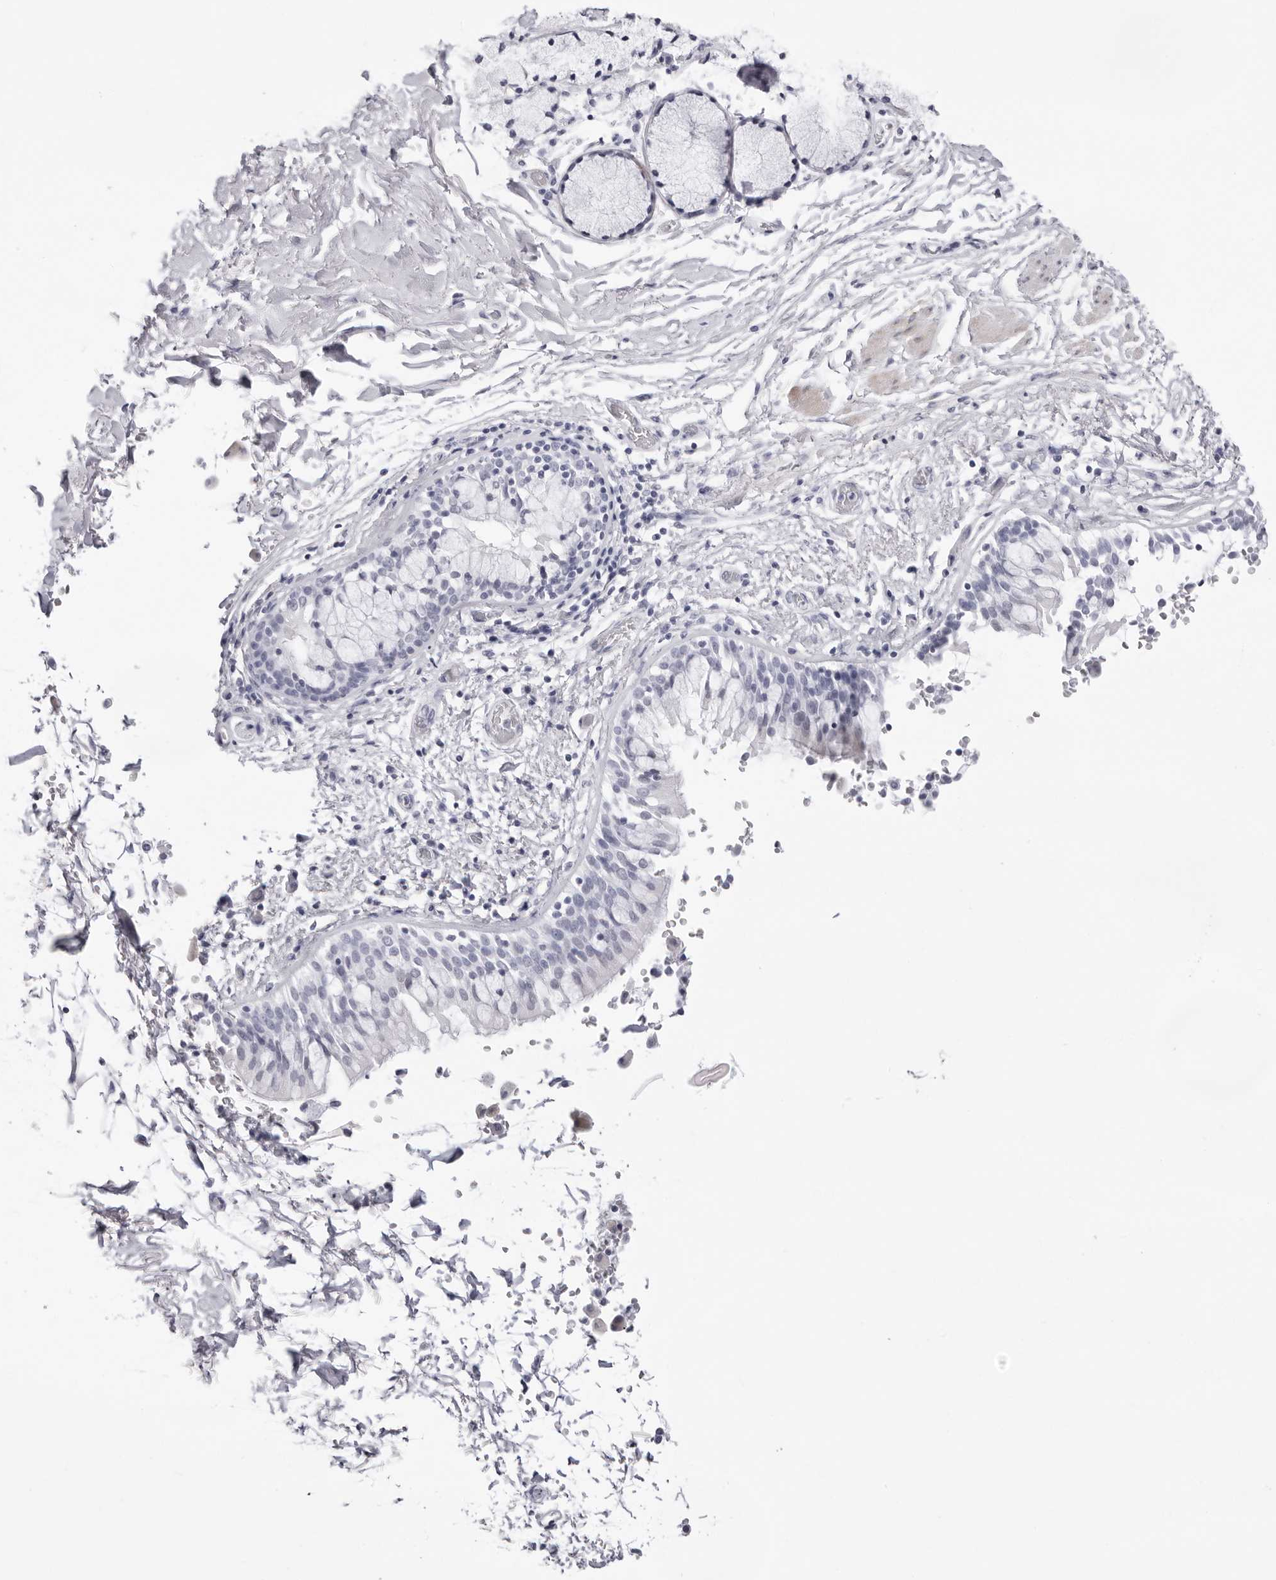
{"staining": {"intensity": "negative", "quantity": "none", "location": "none"}, "tissue": "bronchus", "cell_type": "Respiratory epithelial cells", "image_type": "normal", "snomed": [{"axis": "morphology", "description": "Normal tissue, NOS"}, {"axis": "morphology", "description": "Inflammation, NOS"}, {"axis": "topography", "description": "Cartilage tissue"}, {"axis": "topography", "description": "Bronchus"}, {"axis": "topography", "description": "Lung"}], "caption": "High magnification brightfield microscopy of unremarkable bronchus stained with DAB (3,3'-diaminobenzidine) (brown) and counterstained with hematoxylin (blue): respiratory epithelial cells show no significant positivity.", "gene": "INSL3", "patient": {"sex": "female", "age": 64}}